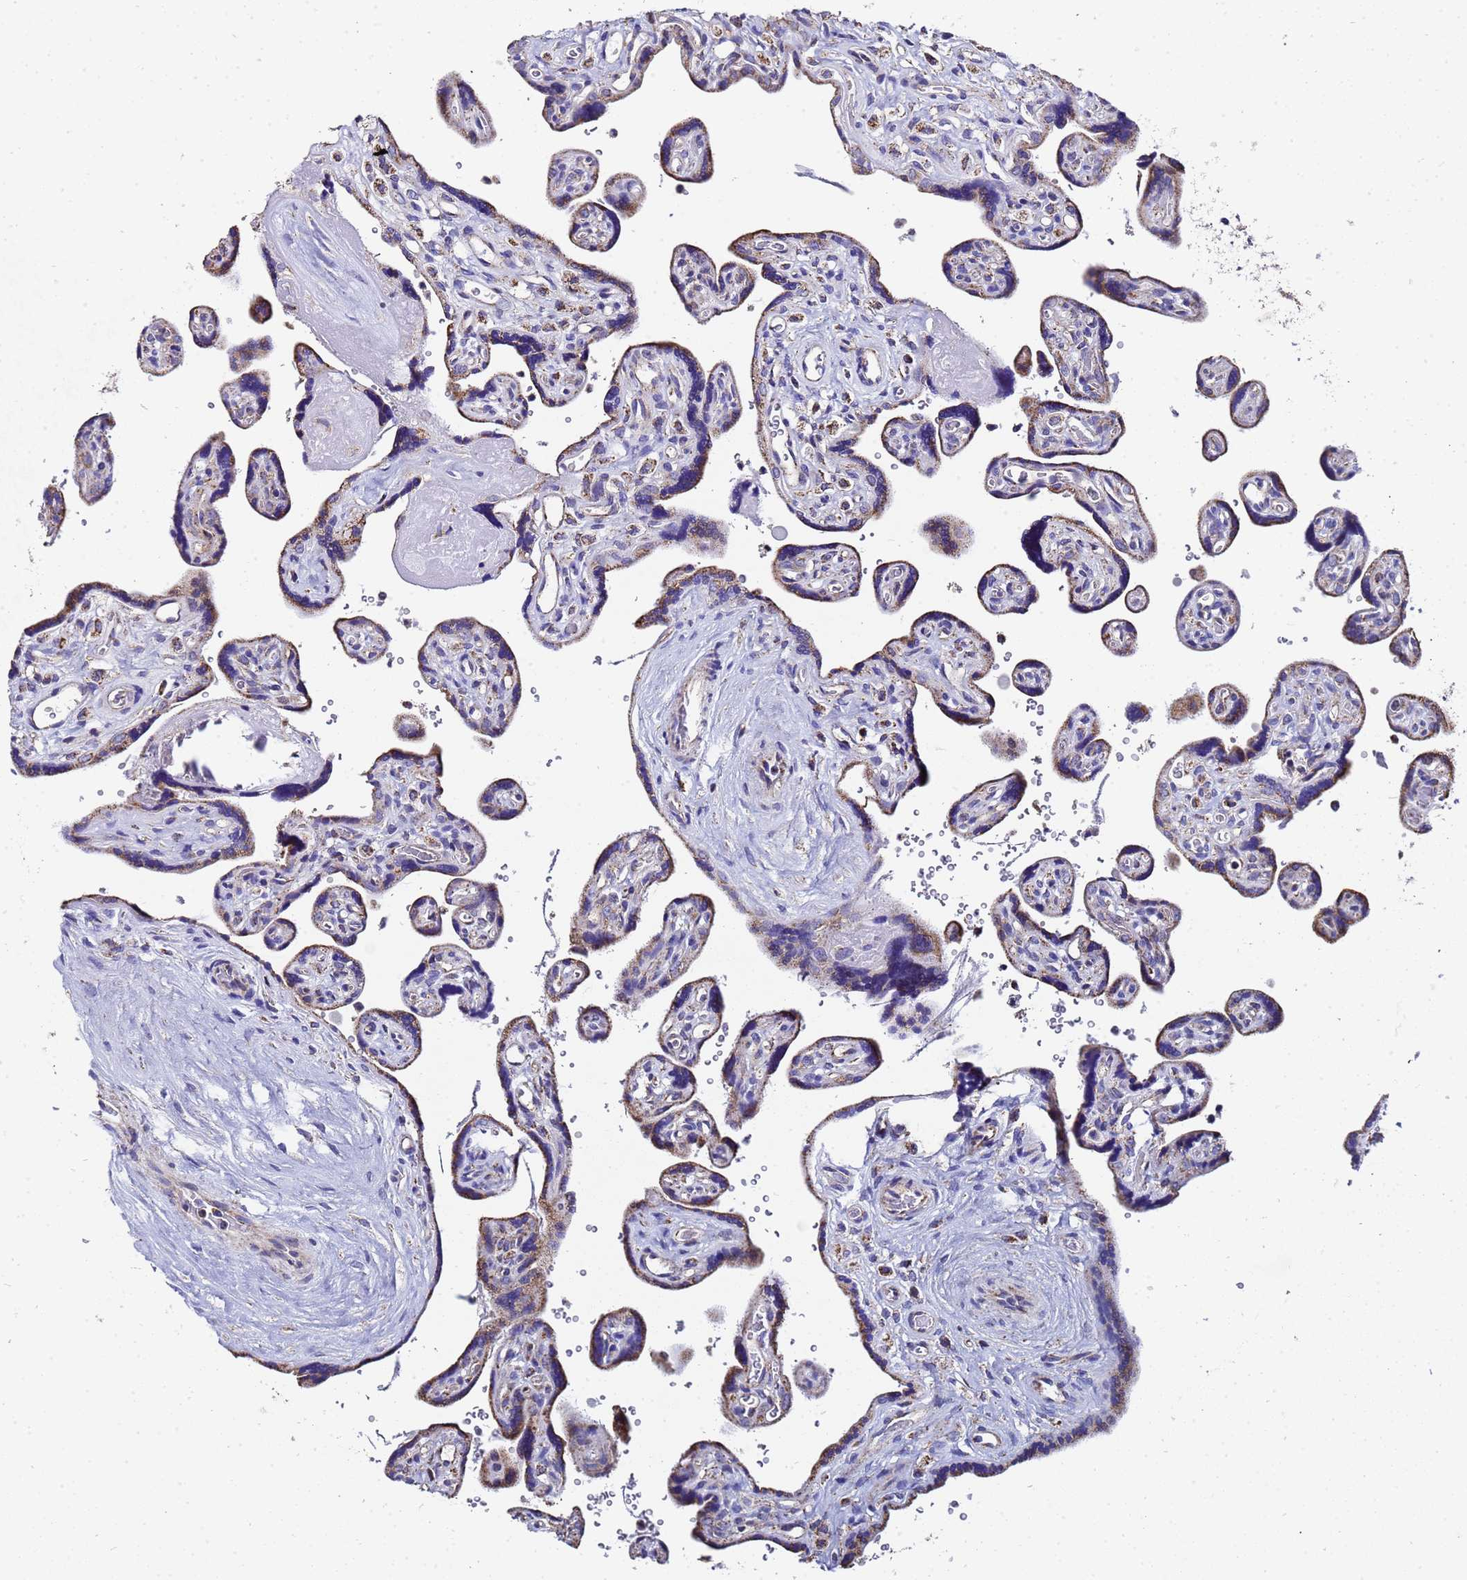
{"staining": {"intensity": "strong", "quantity": ">75%", "location": "cytoplasmic/membranous"}, "tissue": "placenta", "cell_type": "Decidual cells", "image_type": "normal", "snomed": [{"axis": "morphology", "description": "Normal tissue, NOS"}, {"axis": "topography", "description": "Placenta"}], "caption": "Strong cytoplasmic/membranous expression for a protein is seen in about >75% of decidual cells of benign placenta using immunohistochemistry.", "gene": "MRPS12", "patient": {"sex": "female", "age": 39}}